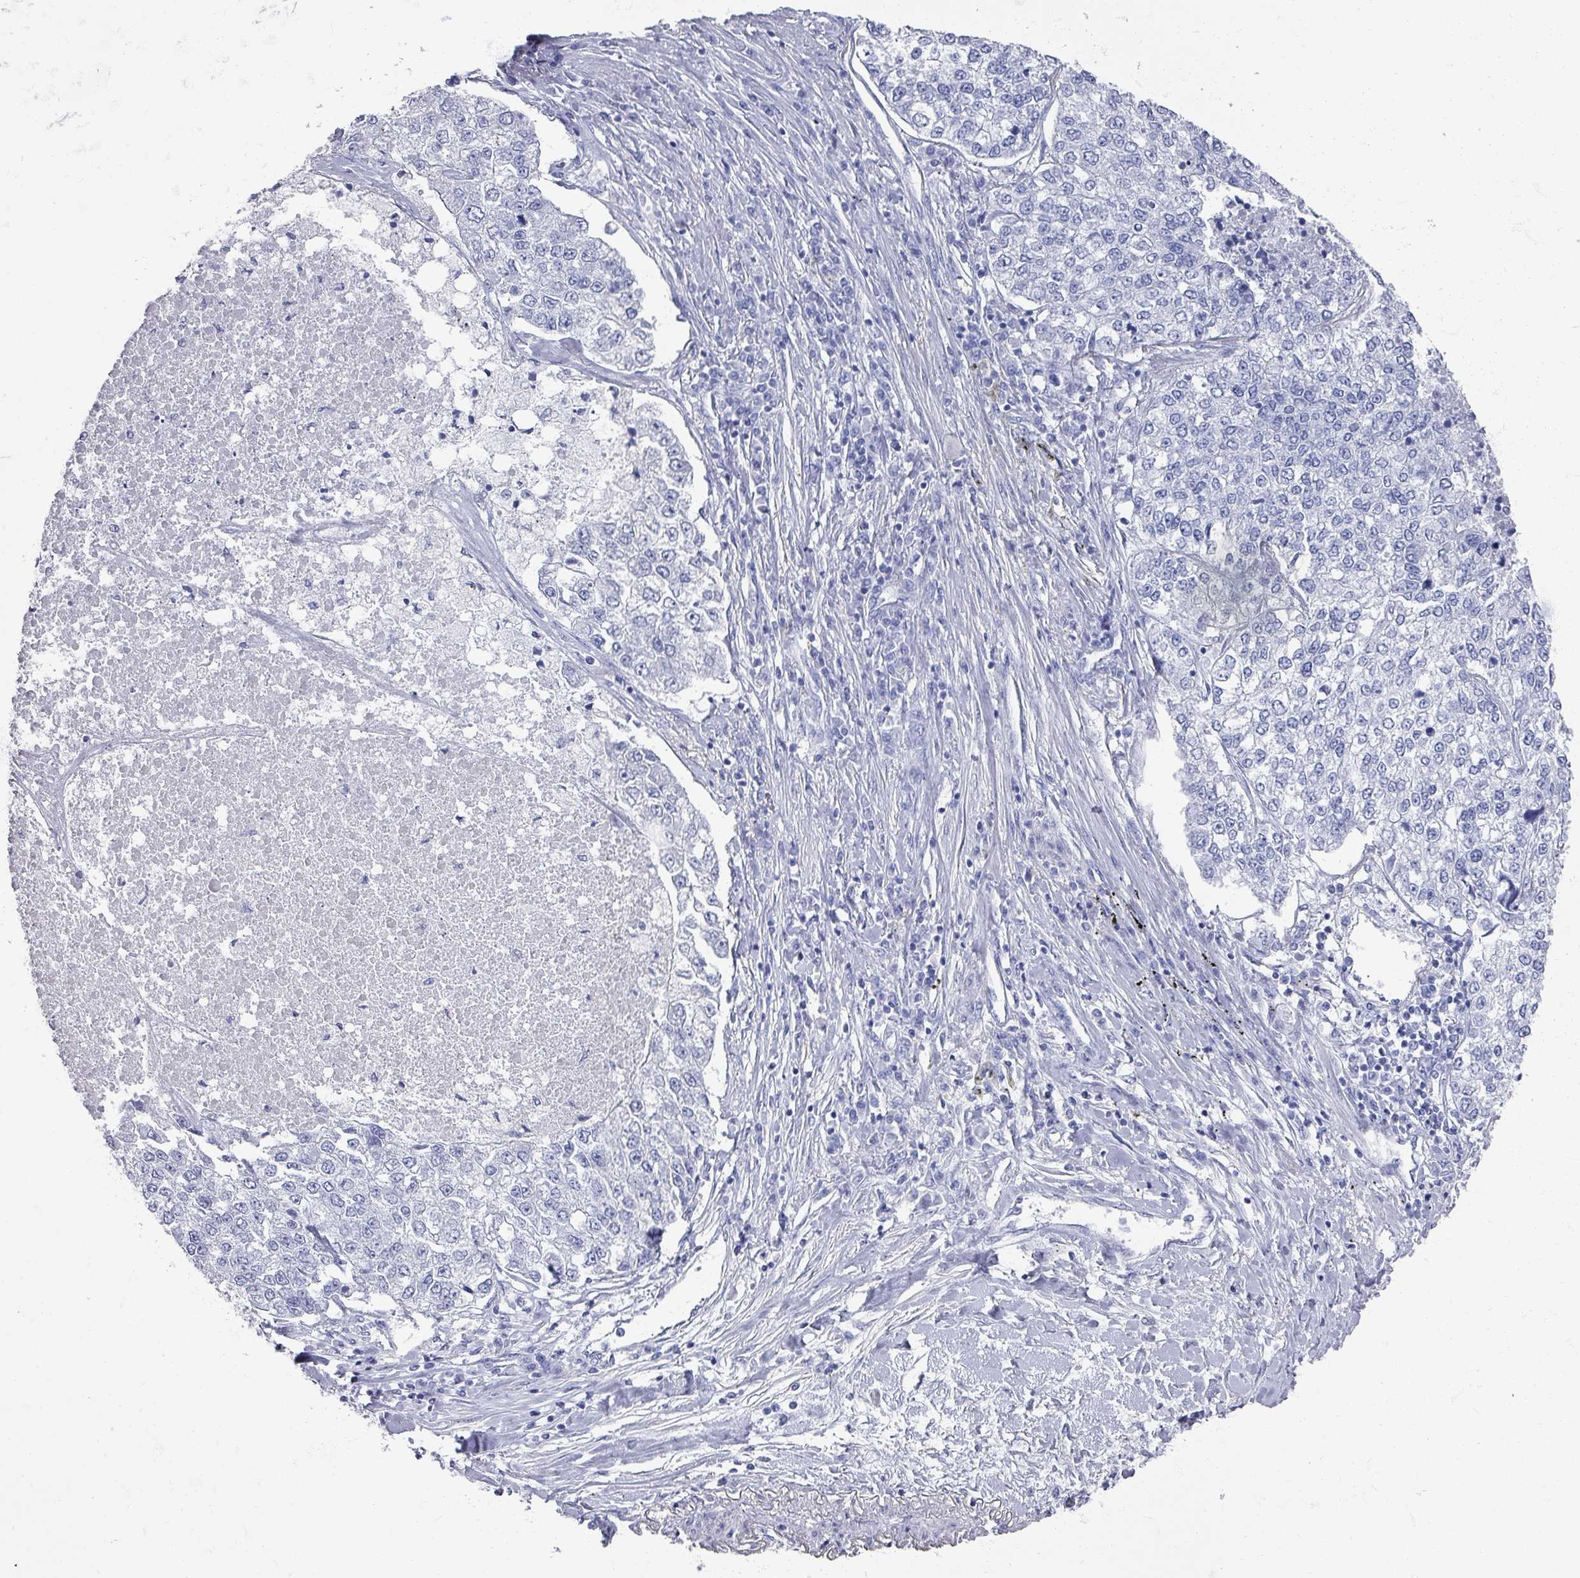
{"staining": {"intensity": "negative", "quantity": "none", "location": "none"}, "tissue": "lung cancer", "cell_type": "Tumor cells", "image_type": "cancer", "snomed": [{"axis": "morphology", "description": "Adenocarcinoma, NOS"}, {"axis": "topography", "description": "Lung"}], "caption": "This is a photomicrograph of IHC staining of adenocarcinoma (lung), which shows no positivity in tumor cells. (DAB (3,3'-diaminobenzidine) immunohistochemistry visualized using brightfield microscopy, high magnification).", "gene": "OMG", "patient": {"sex": "male", "age": 49}}